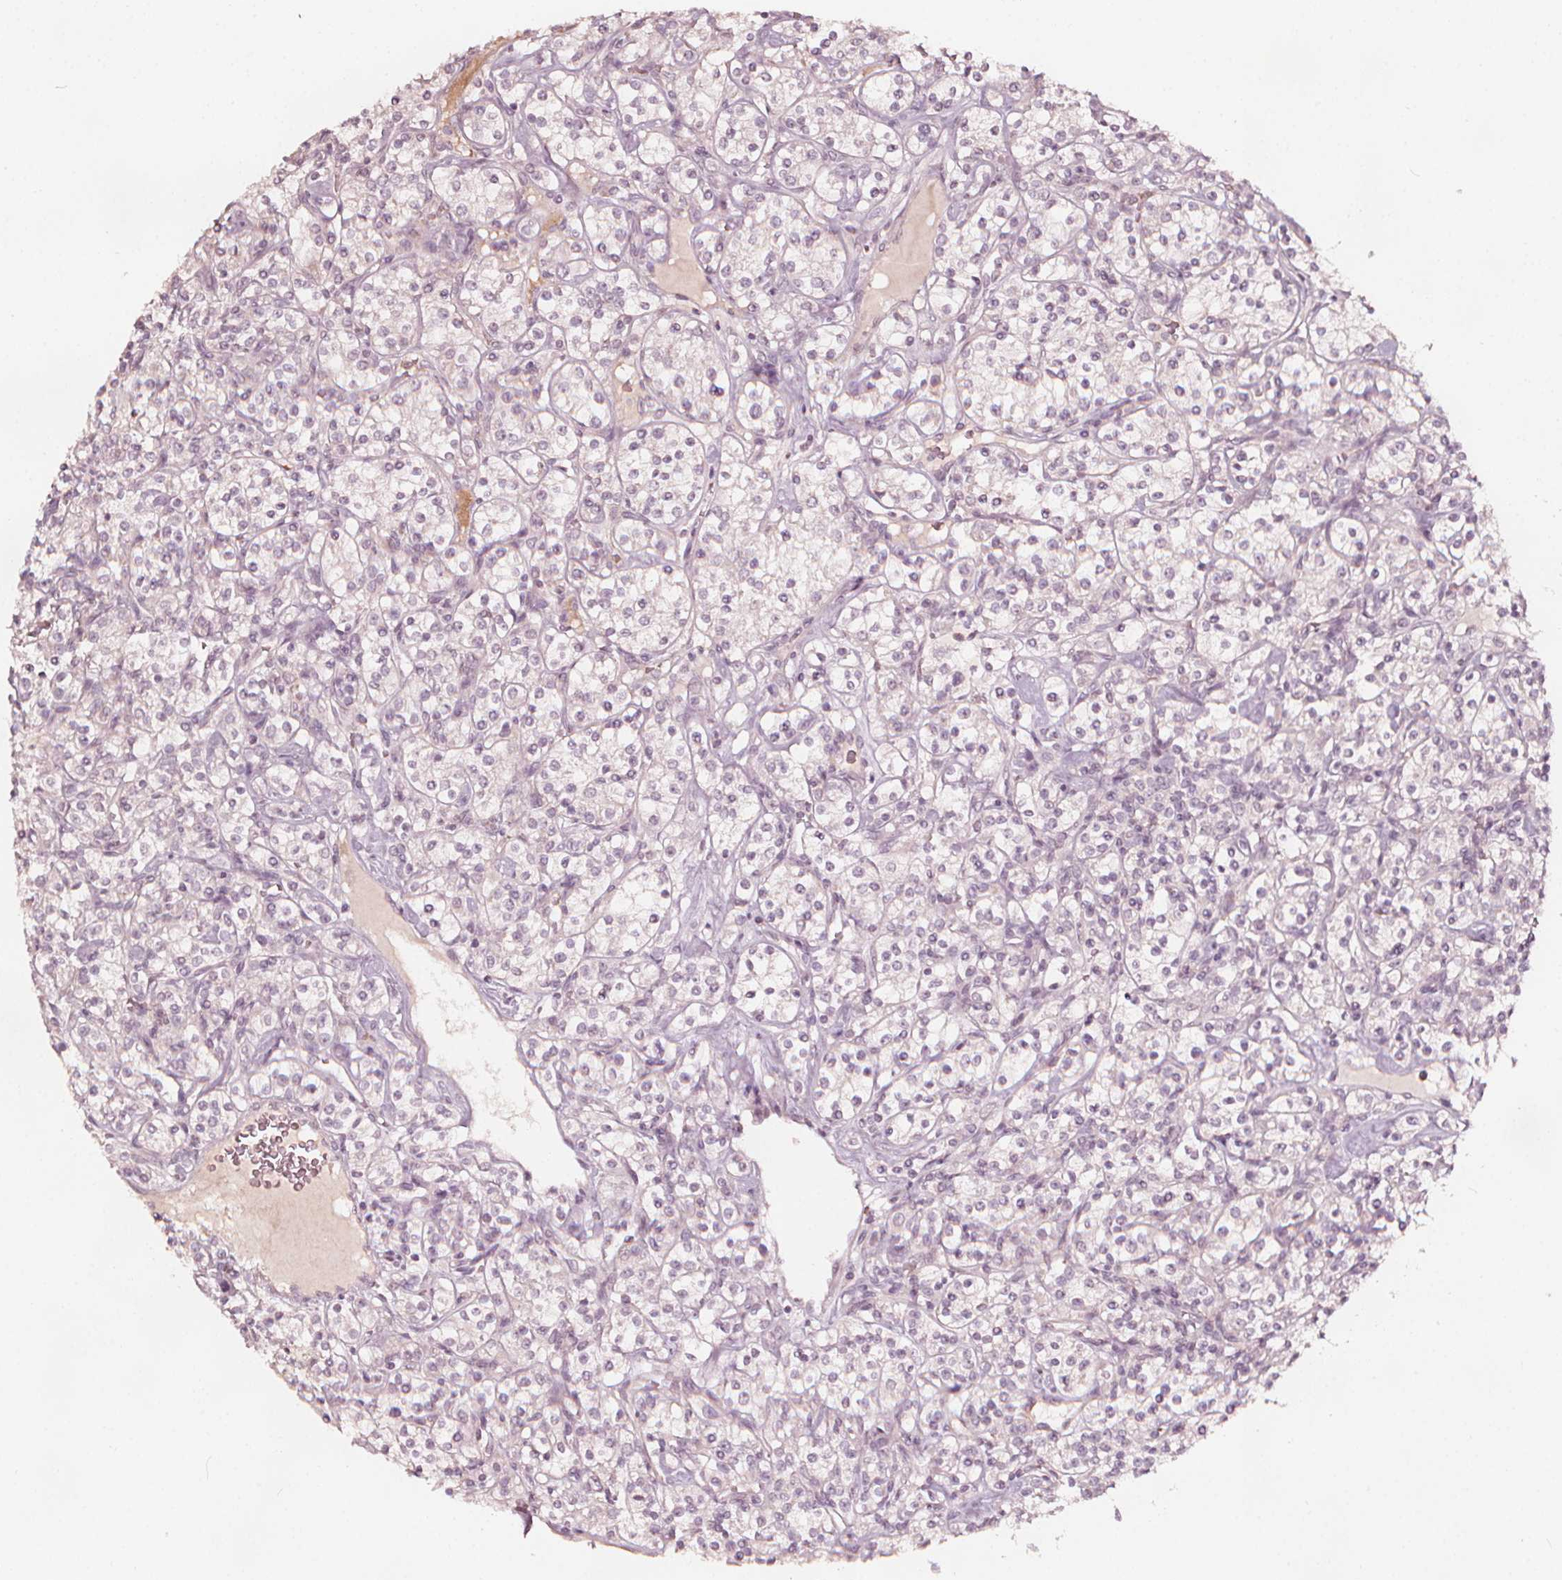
{"staining": {"intensity": "negative", "quantity": "none", "location": "none"}, "tissue": "renal cancer", "cell_type": "Tumor cells", "image_type": "cancer", "snomed": [{"axis": "morphology", "description": "Adenocarcinoma, NOS"}, {"axis": "topography", "description": "Kidney"}], "caption": "This is an IHC histopathology image of human renal adenocarcinoma. There is no positivity in tumor cells.", "gene": "NPC1L1", "patient": {"sex": "male", "age": 77}}